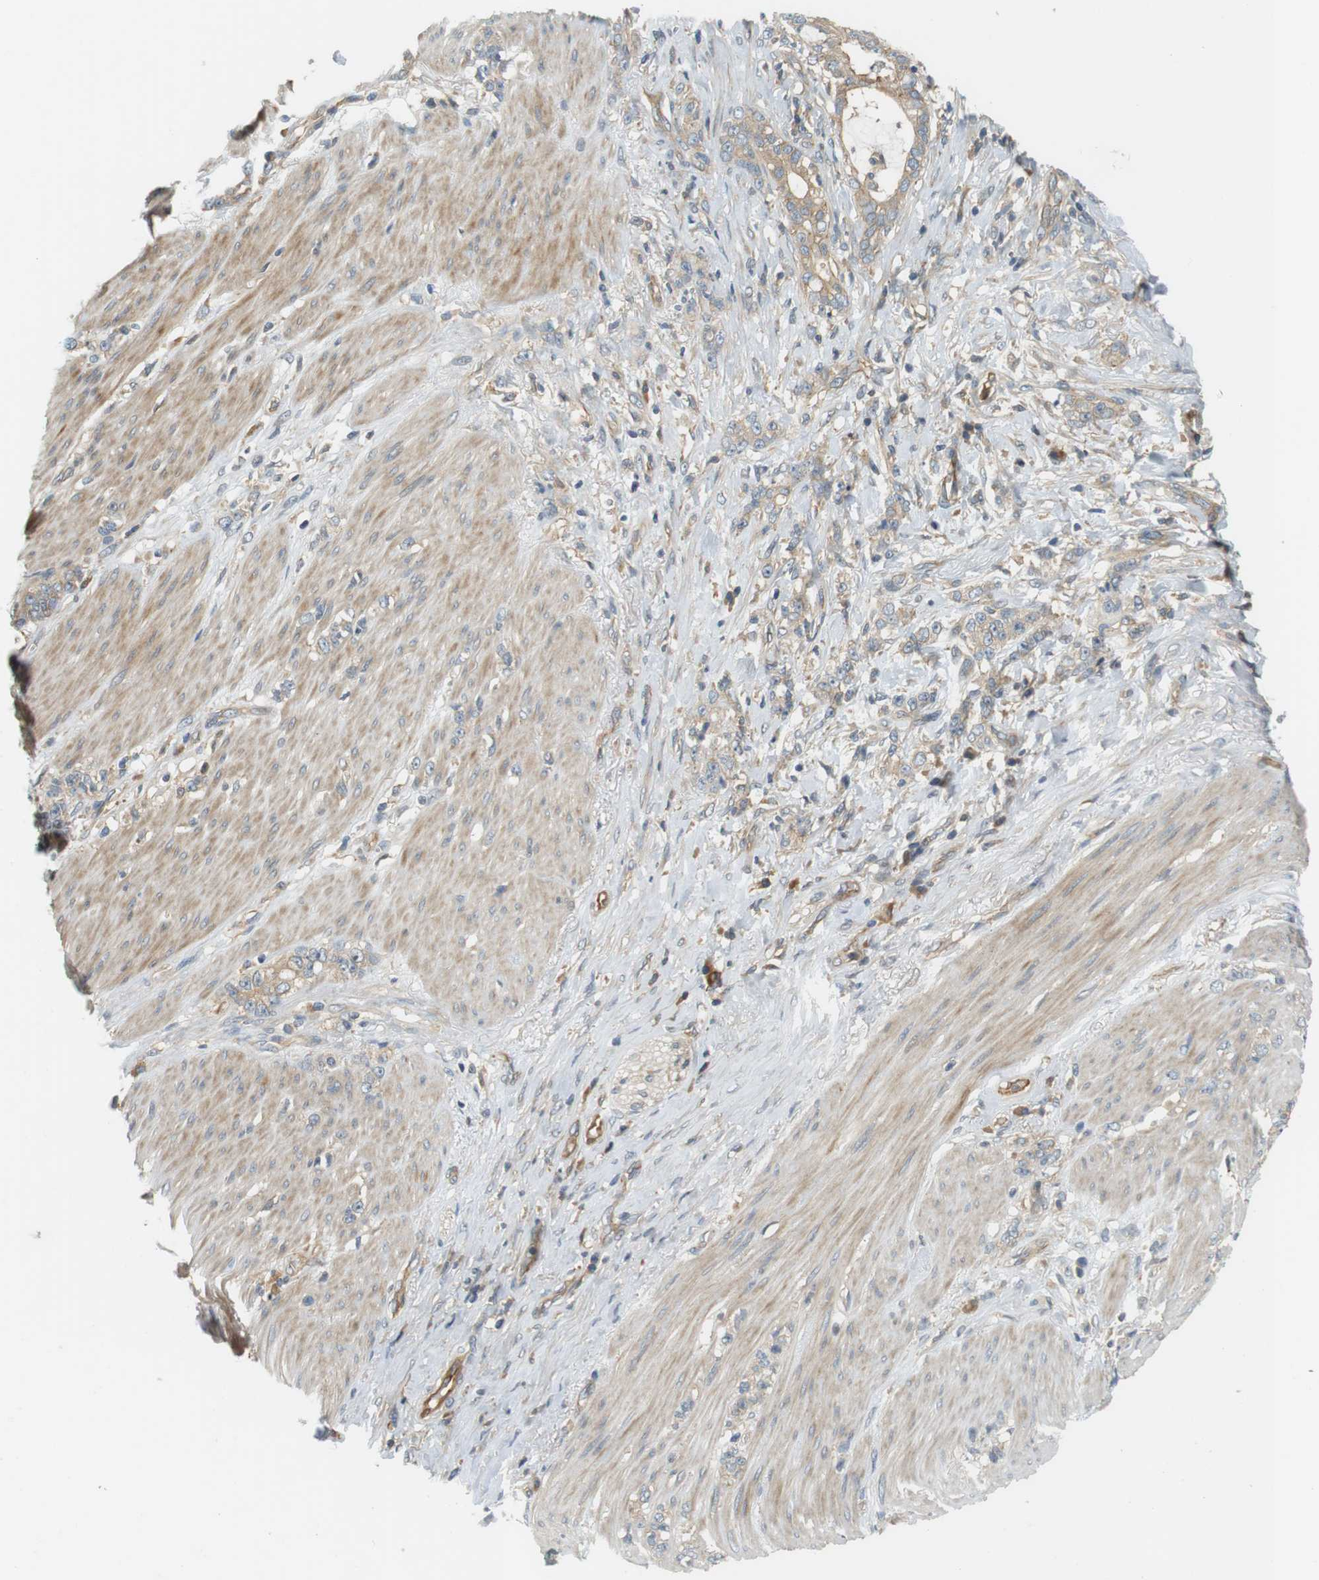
{"staining": {"intensity": "weak", "quantity": "25%-75%", "location": "cytoplasmic/membranous"}, "tissue": "stomach cancer", "cell_type": "Tumor cells", "image_type": "cancer", "snomed": [{"axis": "morphology", "description": "Adenocarcinoma, NOS"}, {"axis": "topography", "description": "Stomach, lower"}], "caption": "A histopathology image of human stomach cancer (adenocarcinoma) stained for a protein exhibits weak cytoplasmic/membranous brown staining in tumor cells.", "gene": "SH3GLB1", "patient": {"sex": "male", "age": 88}}